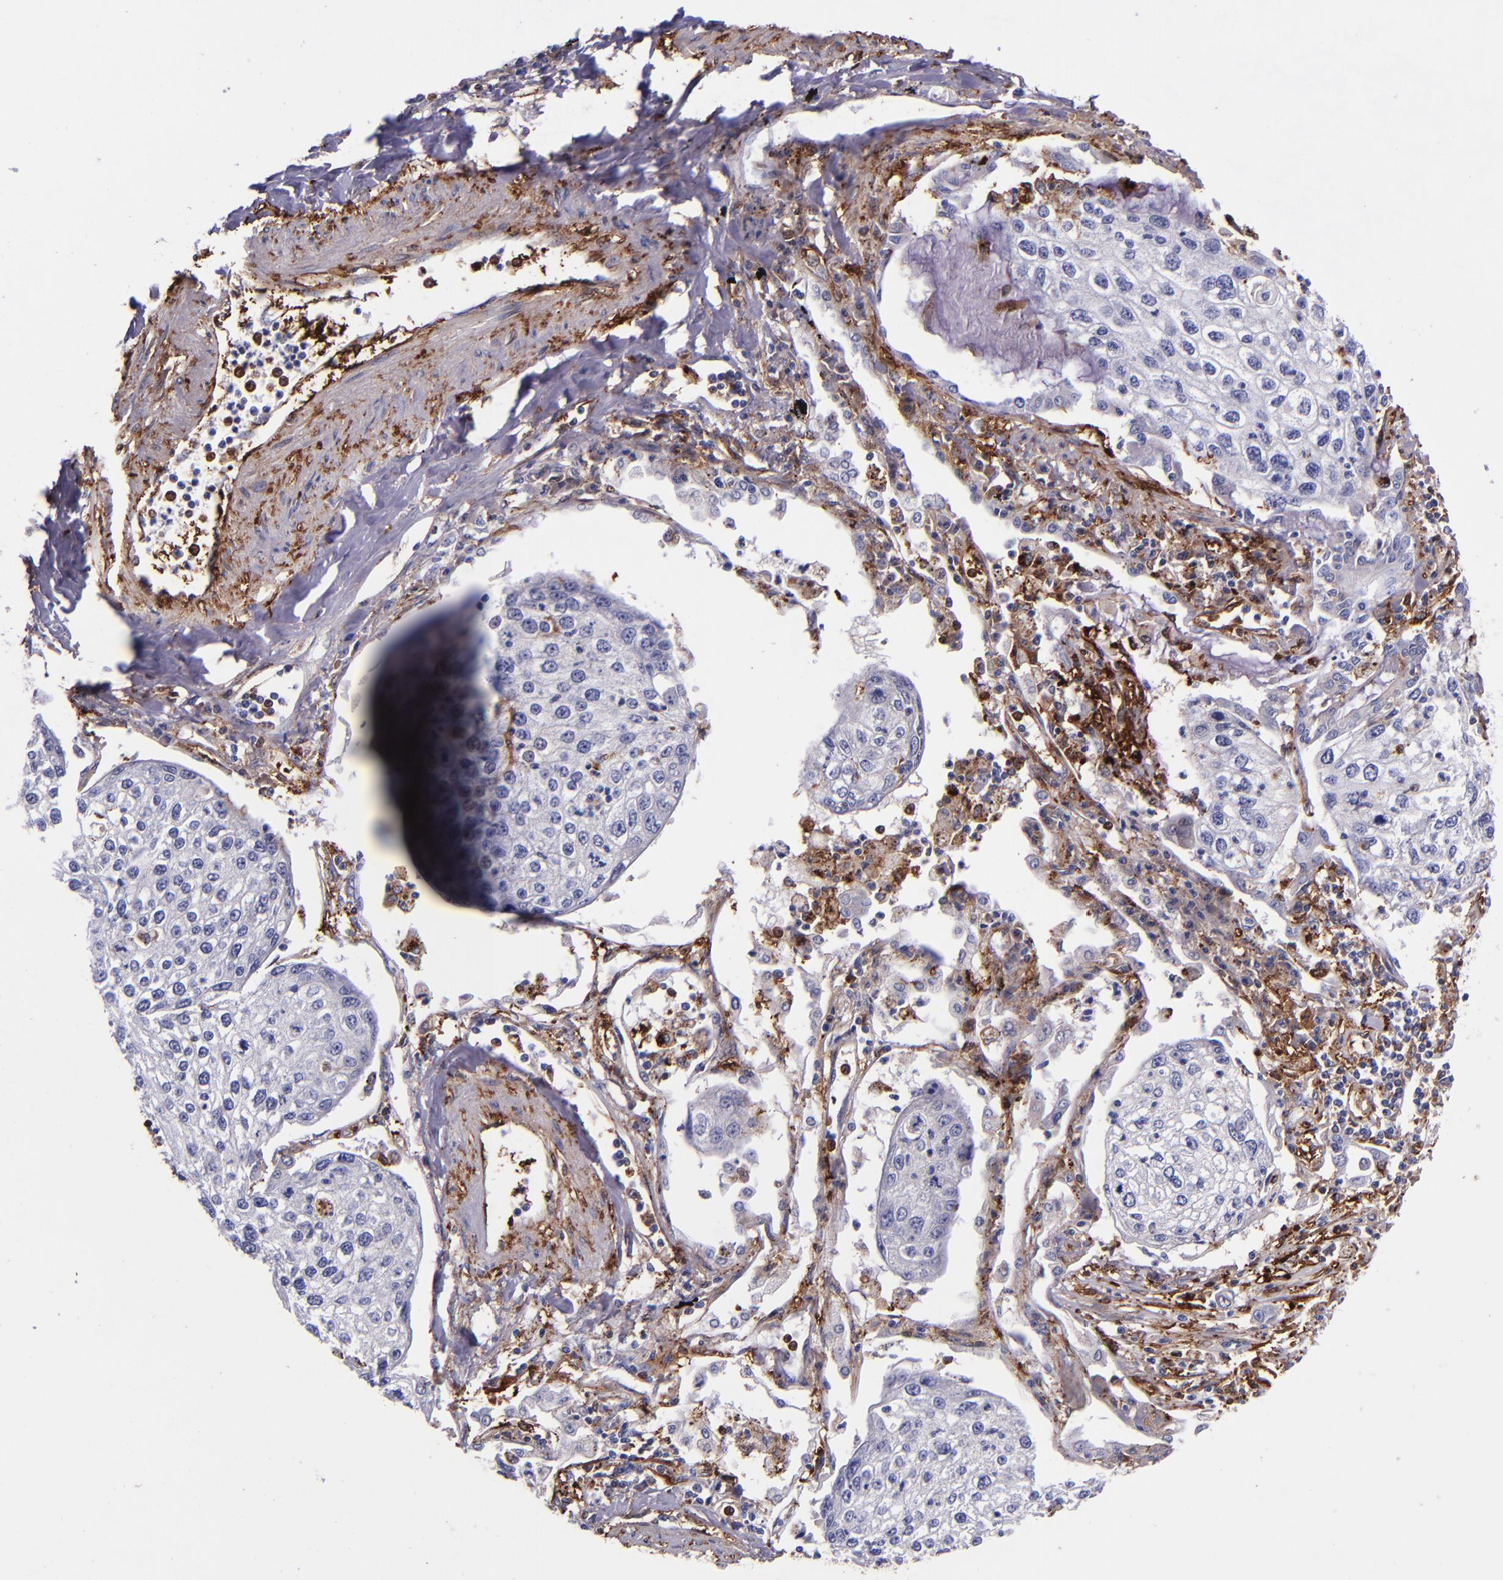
{"staining": {"intensity": "negative", "quantity": "none", "location": "none"}, "tissue": "lung cancer", "cell_type": "Tumor cells", "image_type": "cancer", "snomed": [{"axis": "morphology", "description": "Squamous cell carcinoma, NOS"}, {"axis": "topography", "description": "Lung"}], "caption": "Squamous cell carcinoma (lung) was stained to show a protein in brown. There is no significant positivity in tumor cells.", "gene": "LGALS1", "patient": {"sex": "male", "age": 75}}